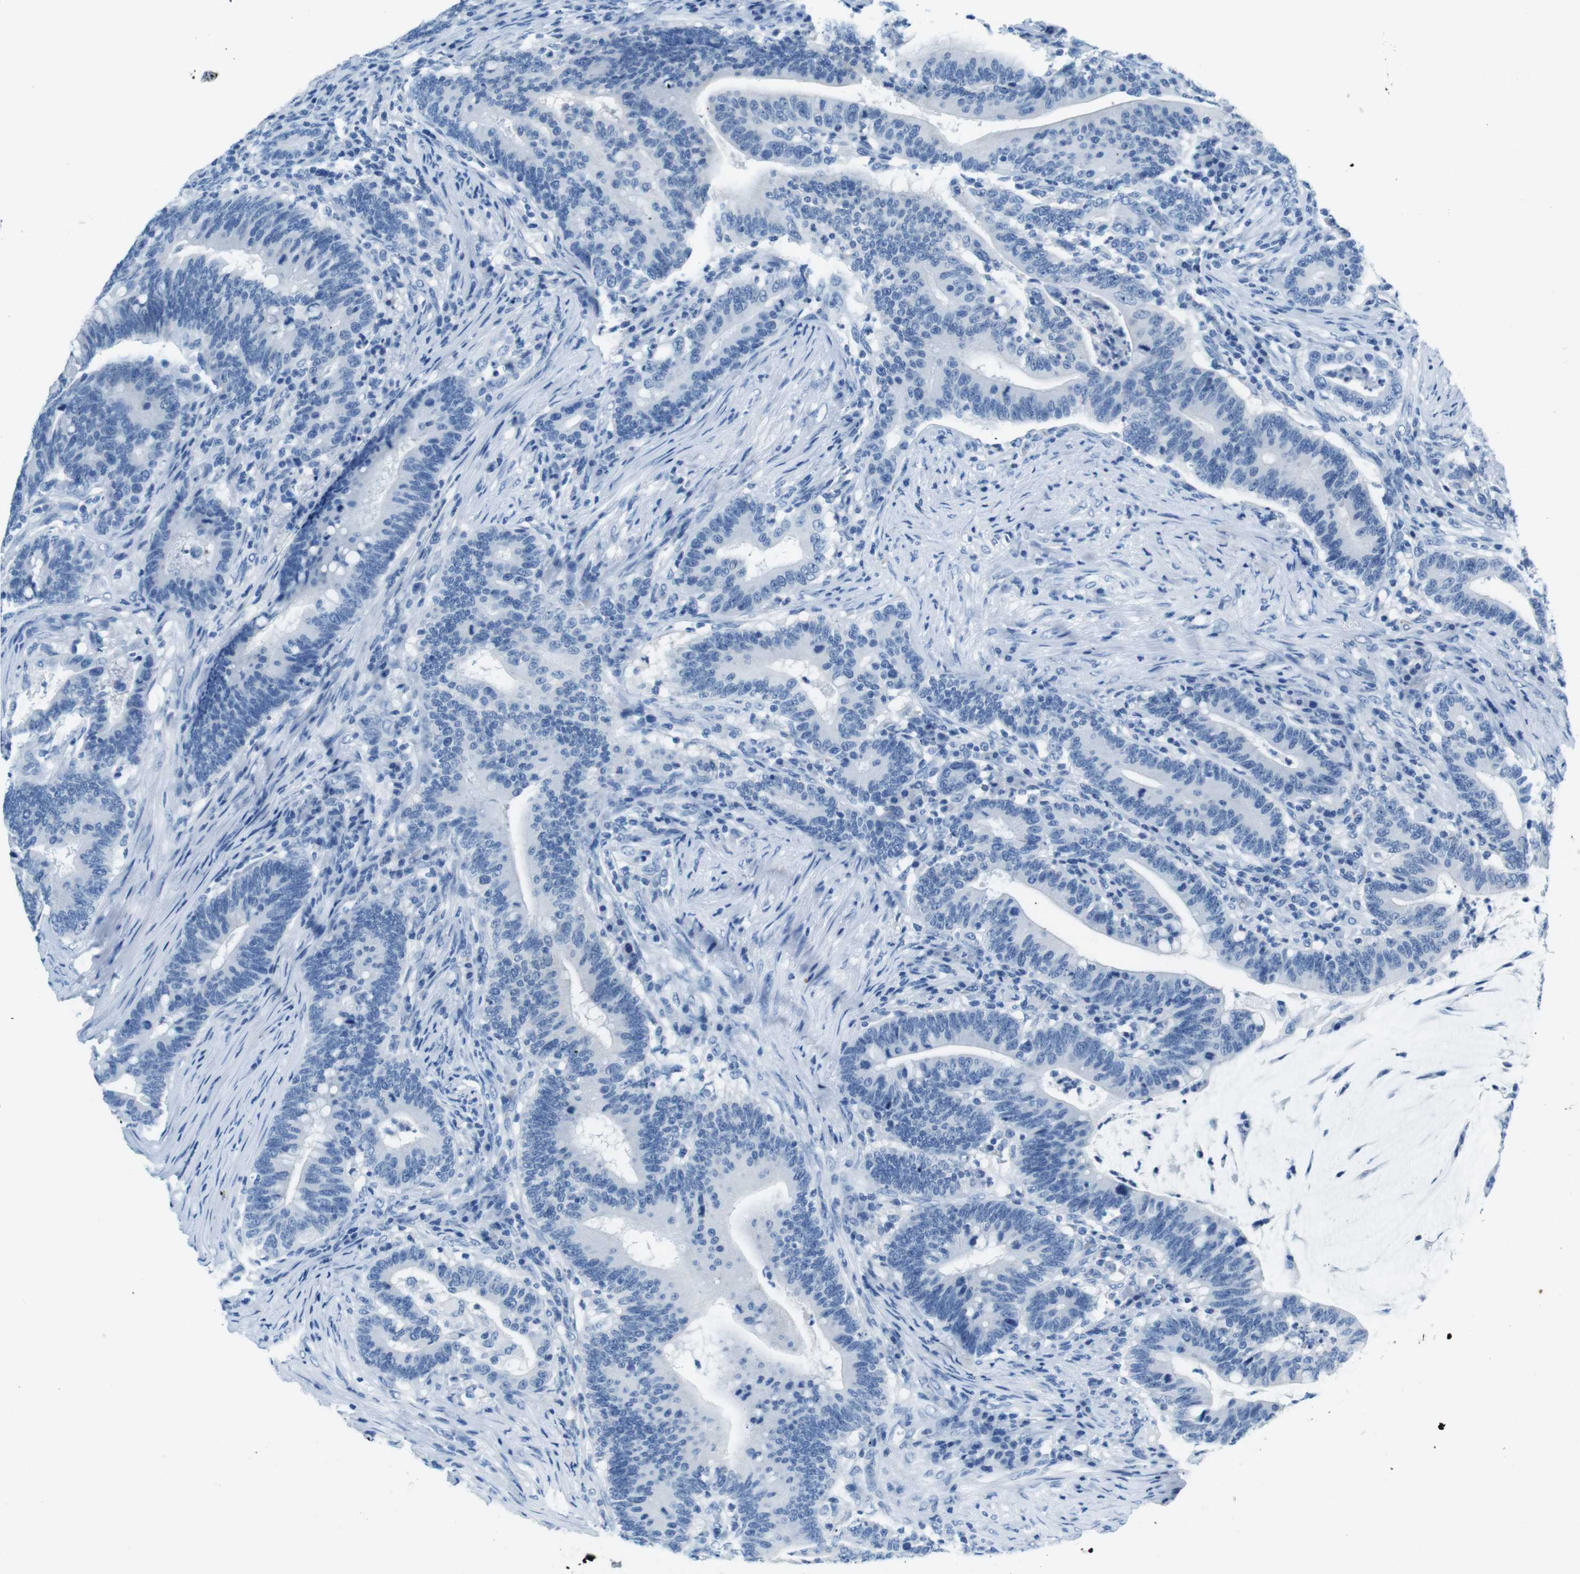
{"staining": {"intensity": "negative", "quantity": "none", "location": "none"}, "tissue": "colorectal cancer", "cell_type": "Tumor cells", "image_type": "cancer", "snomed": [{"axis": "morphology", "description": "Normal tissue, NOS"}, {"axis": "morphology", "description": "Adenocarcinoma, NOS"}, {"axis": "topography", "description": "Colon"}], "caption": "IHC micrograph of human colorectal cancer stained for a protein (brown), which demonstrates no positivity in tumor cells.", "gene": "TFAP2C", "patient": {"sex": "female", "age": 66}}